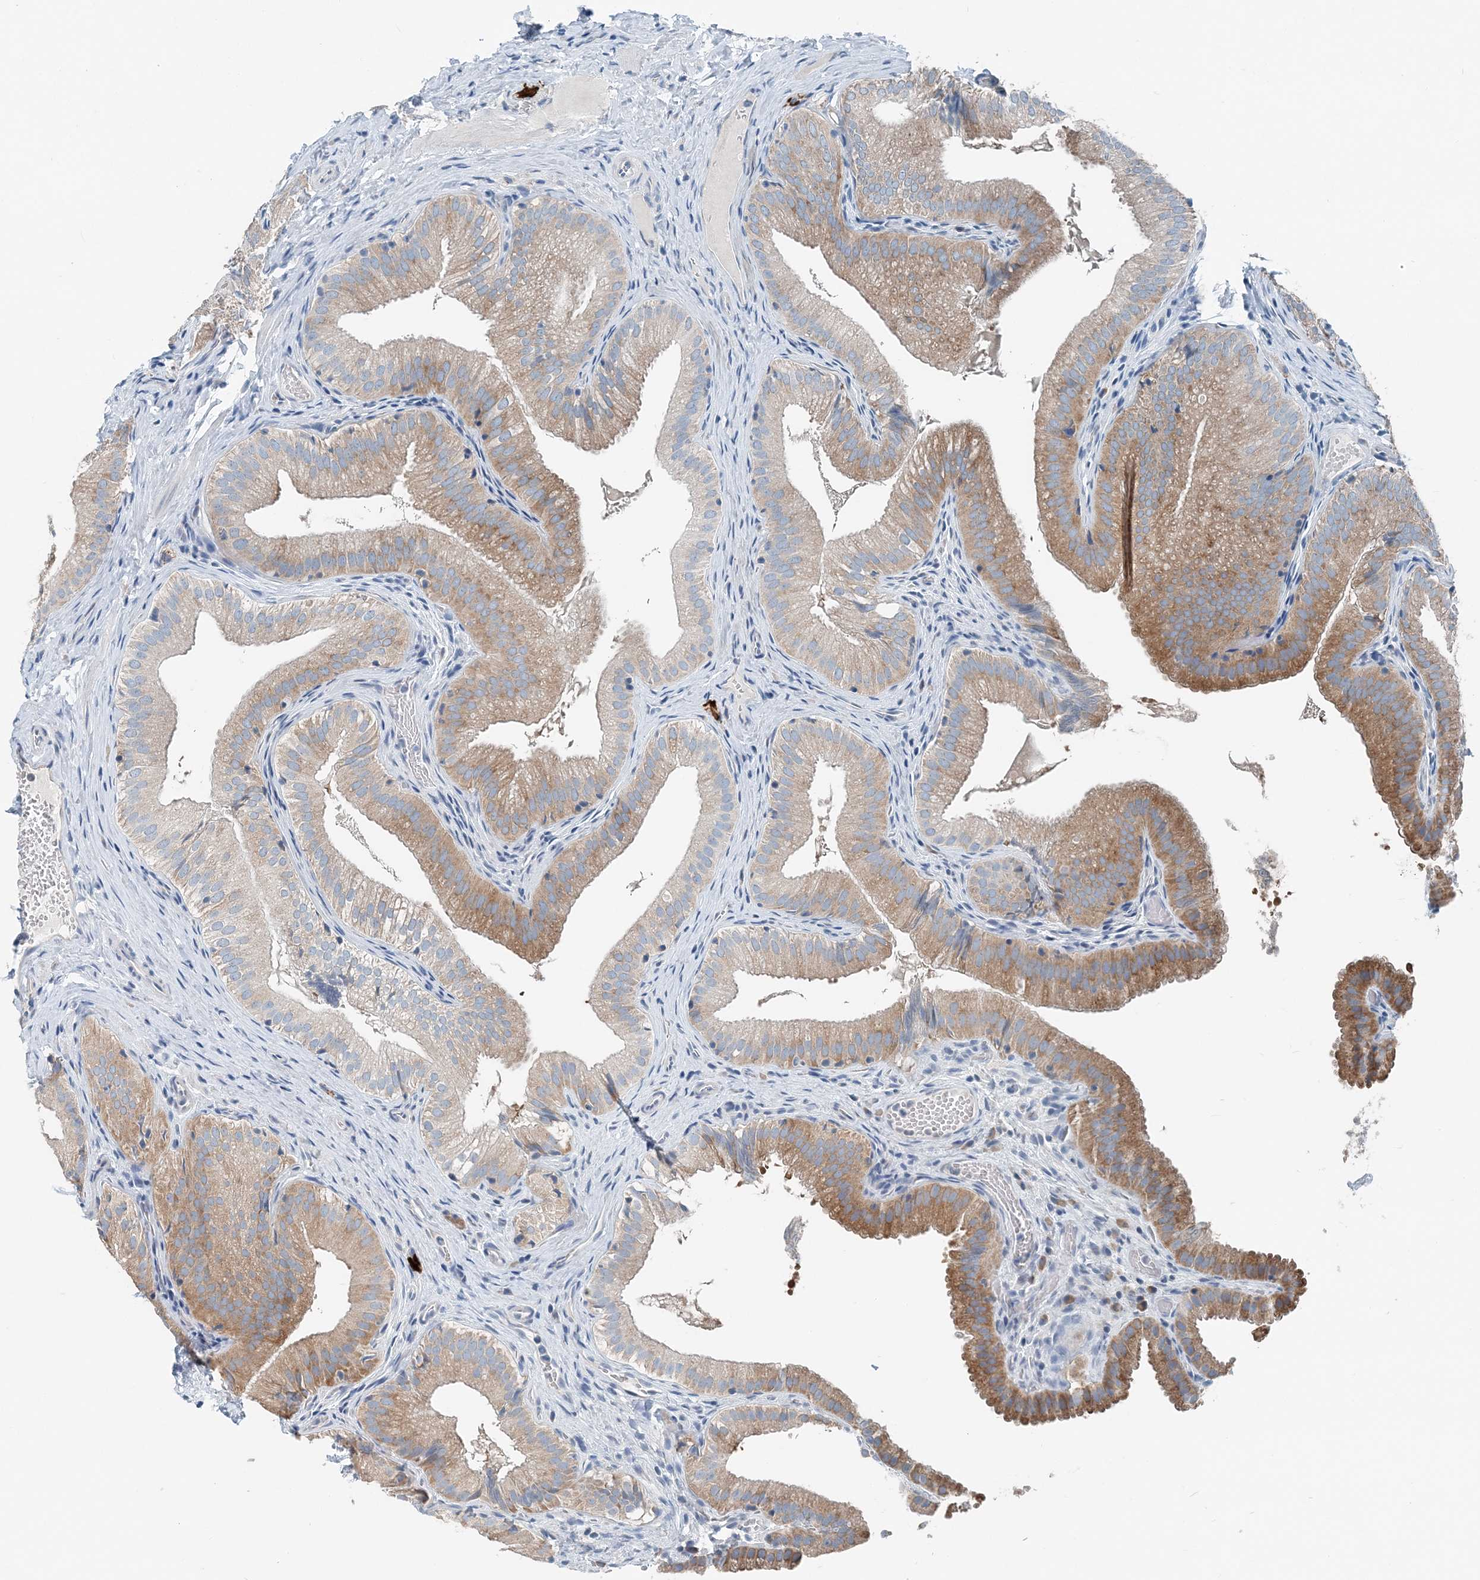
{"staining": {"intensity": "moderate", "quantity": ">75%", "location": "cytoplasmic/membranous"}, "tissue": "gallbladder", "cell_type": "Glandular cells", "image_type": "normal", "snomed": [{"axis": "morphology", "description": "Normal tissue, NOS"}, {"axis": "topography", "description": "Gallbladder"}], "caption": "Brown immunohistochemical staining in unremarkable human gallbladder shows moderate cytoplasmic/membranous staining in about >75% of glandular cells.", "gene": "EEF1A2", "patient": {"sex": "female", "age": 30}}